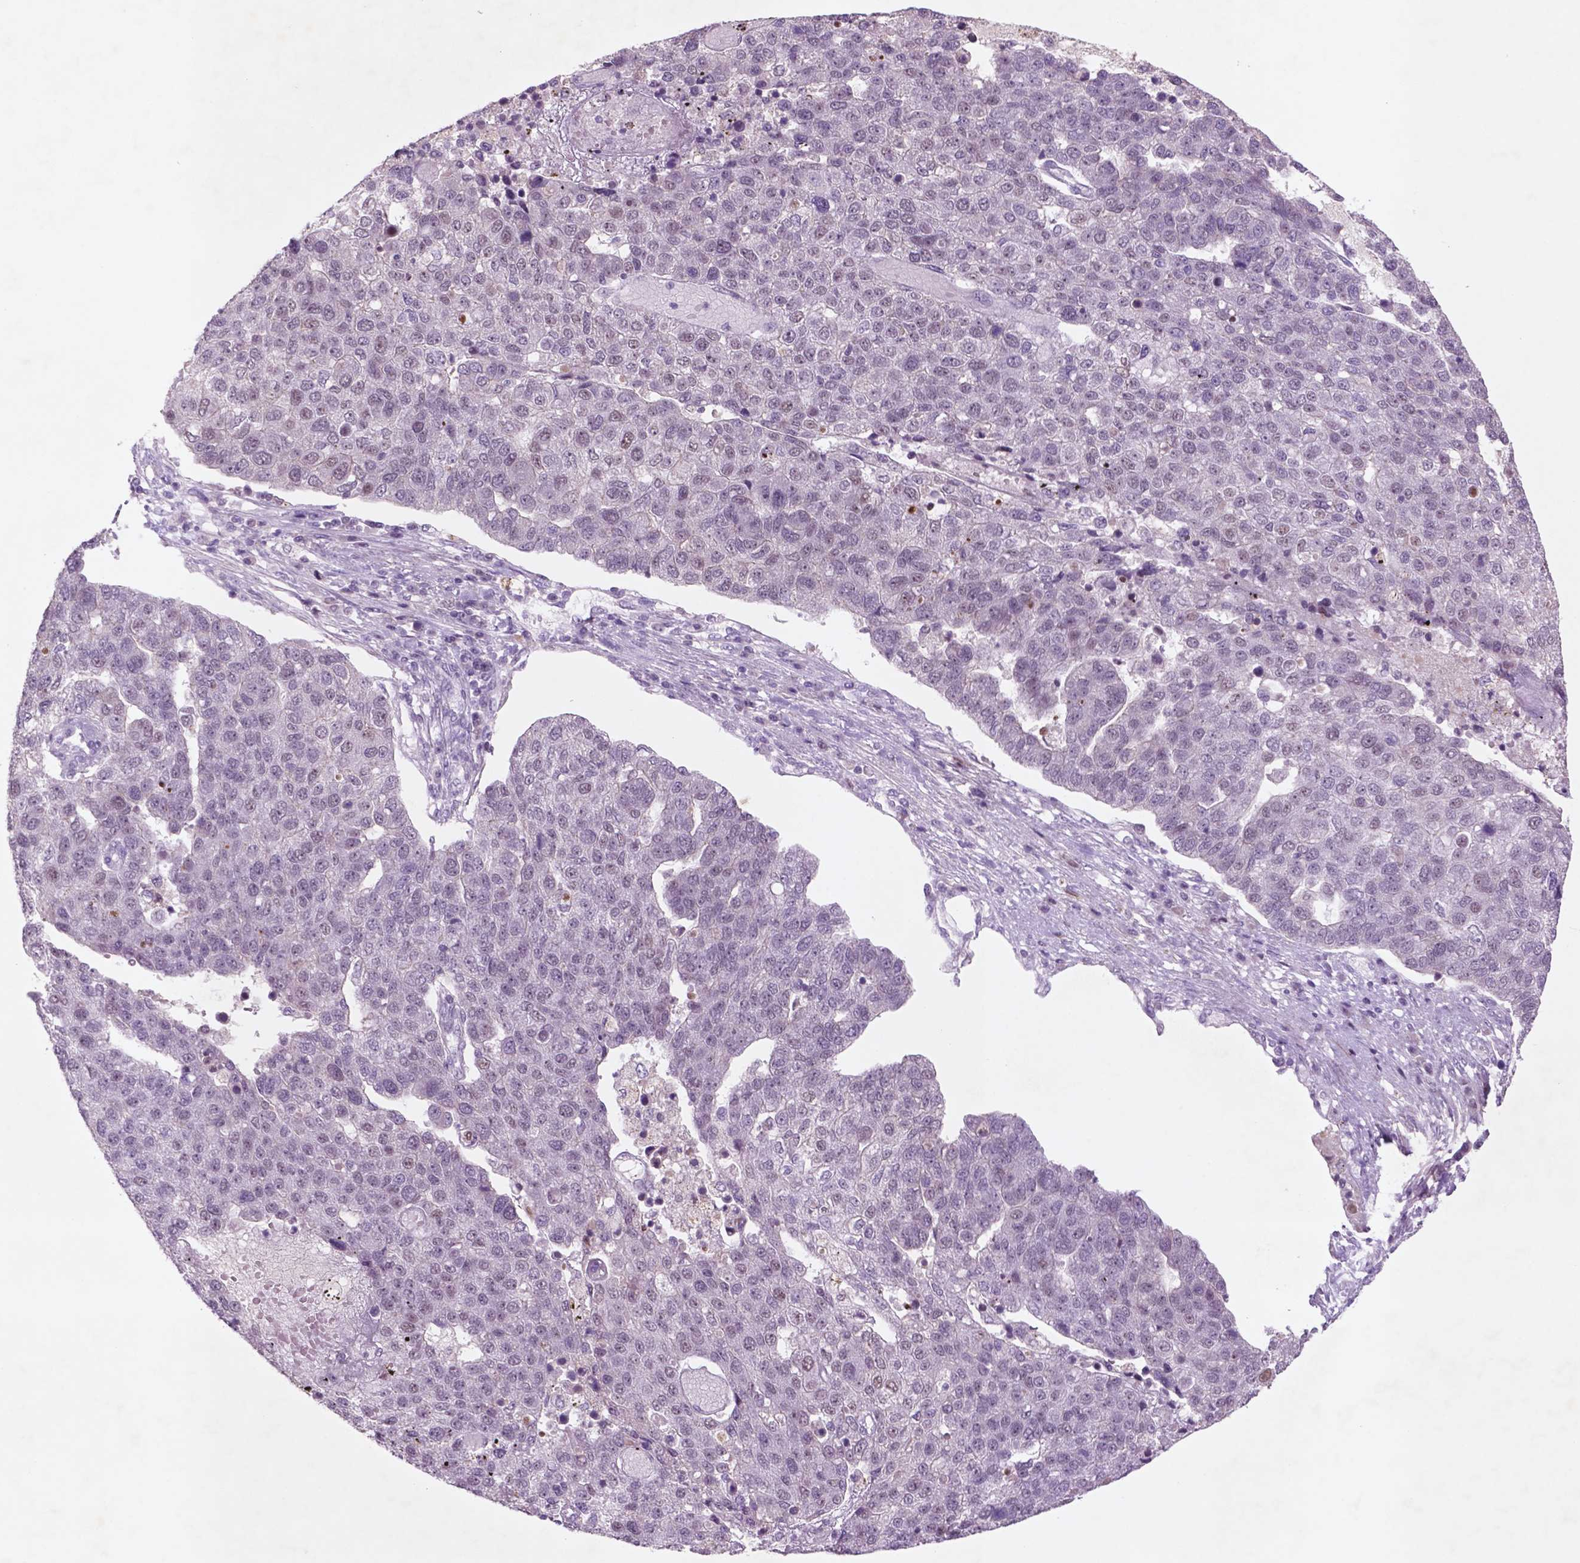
{"staining": {"intensity": "negative", "quantity": "none", "location": "none"}, "tissue": "pancreatic cancer", "cell_type": "Tumor cells", "image_type": "cancer", "snomed": [{"axis": "morphology", "description": "Adenocarcinoma, NOS"}, {"axis": "topography", "description": "Pancreas"}], "caption": "This is an immunohistochemistry (IHC) histopathology image of human pancreatic adenocarcinoma. There is no positivity in tumor cells.", "gene": "CTR9", "patient": {"sex": "female", "age": 61}}